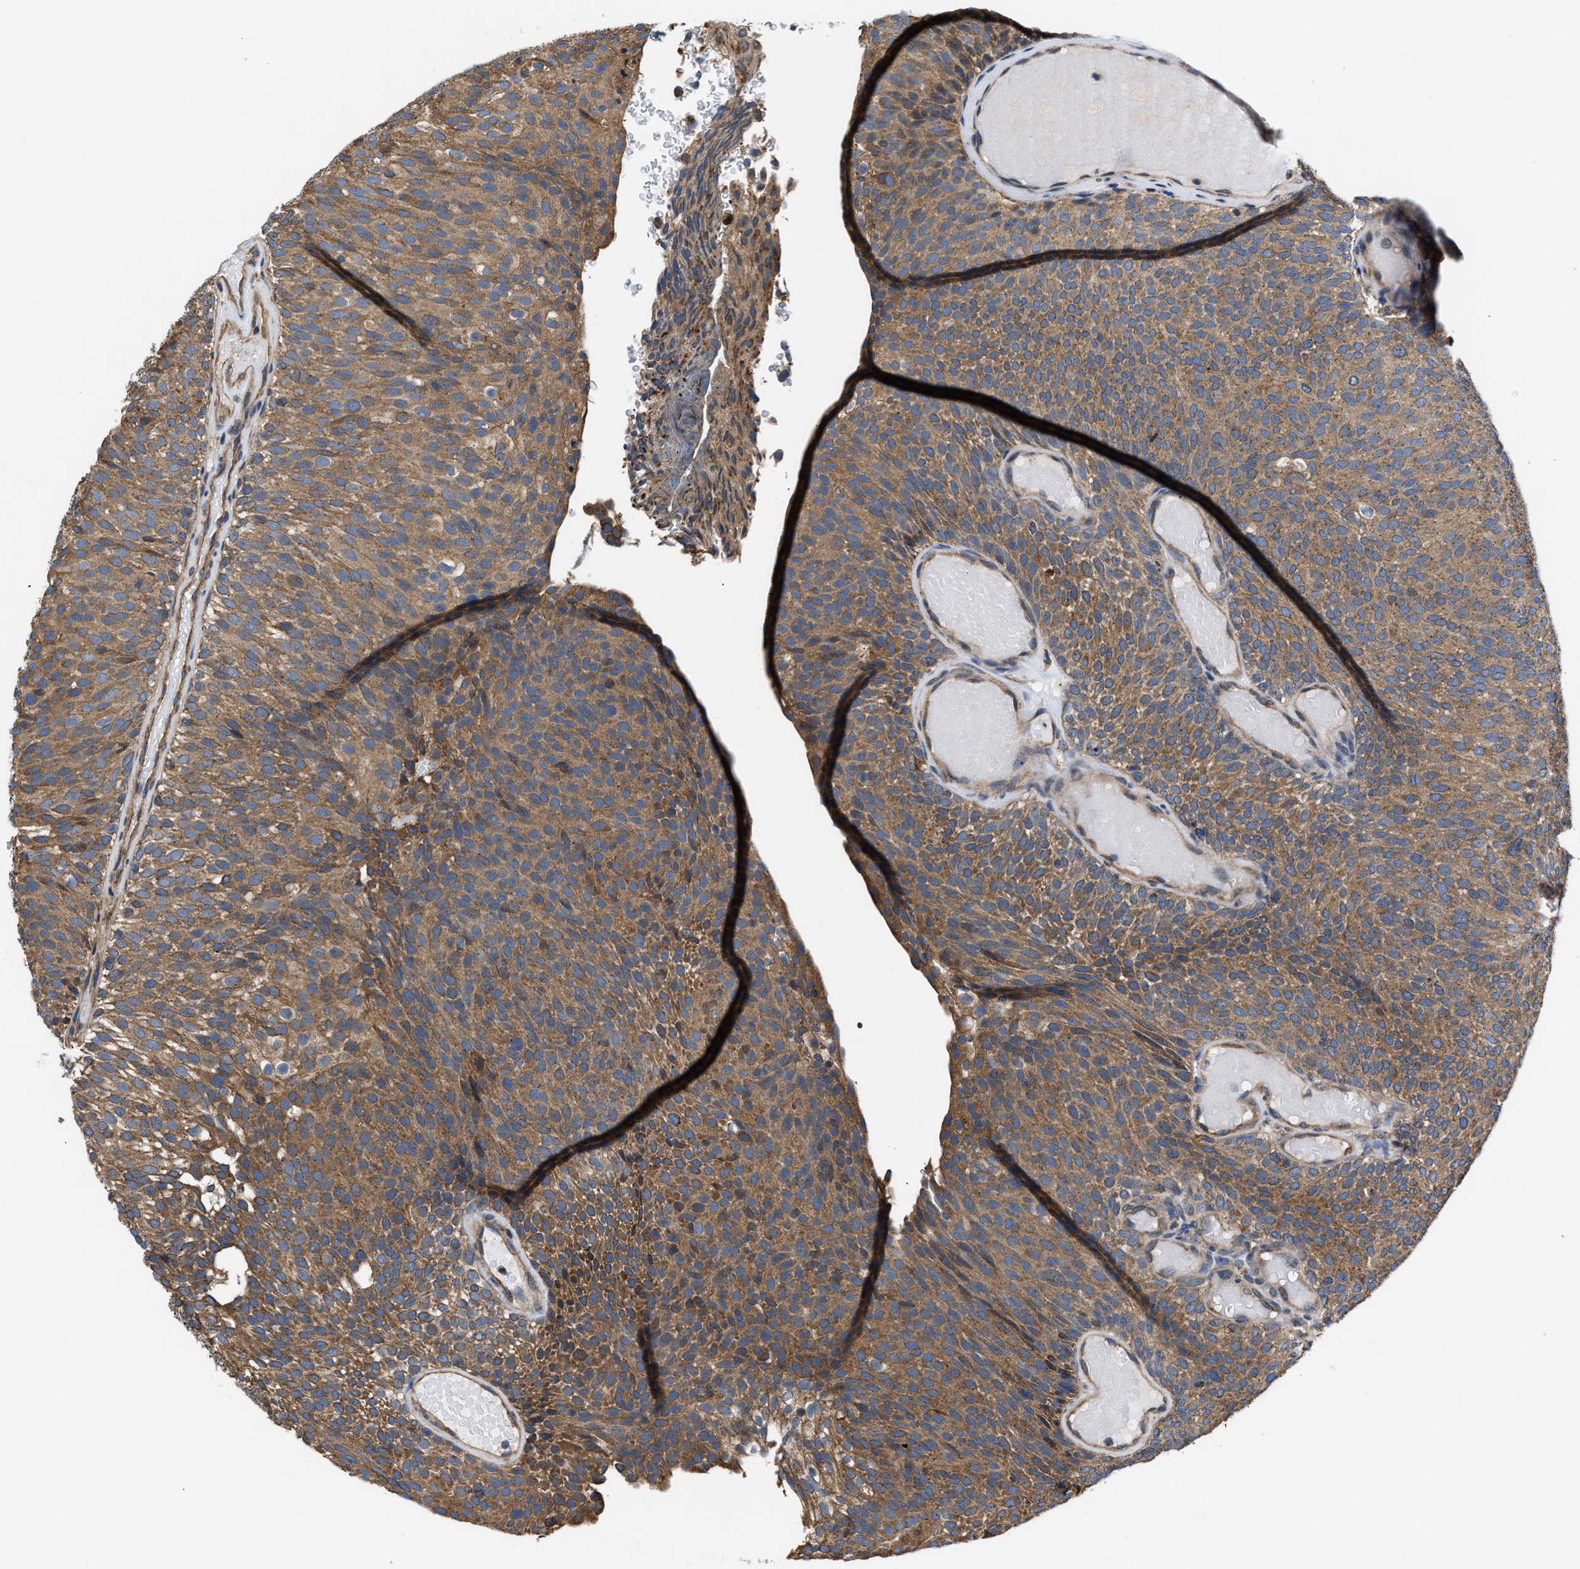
{"staining": {"intensity": "moderate", "quantity": ">75%", "location": "cytoplasmic/membranous"}, "tissue": "urothelial cancer", "cell_type": "Tumor cells", "image_type": "cancer", "snomed": [{"axis": "morphology", "description": "Urothelial carcinoma, Low grade"}, {"axis": "topography", "description": "Urinary bladder"}], "caption": "DAB (3,3'-diaminobenzidine) immunohistochemical staining of human low-grade urothelial carcinoma shows moderate cytoplasmic/membranous protein expression in about >75% of tumor cells. The staining is performed using DAB brown chromogen to label protein expression. The nuclei are counter-stained blue using hematoxylin.", "gene": "CEP128", "patient": {"sex": "male", "age": 78}}